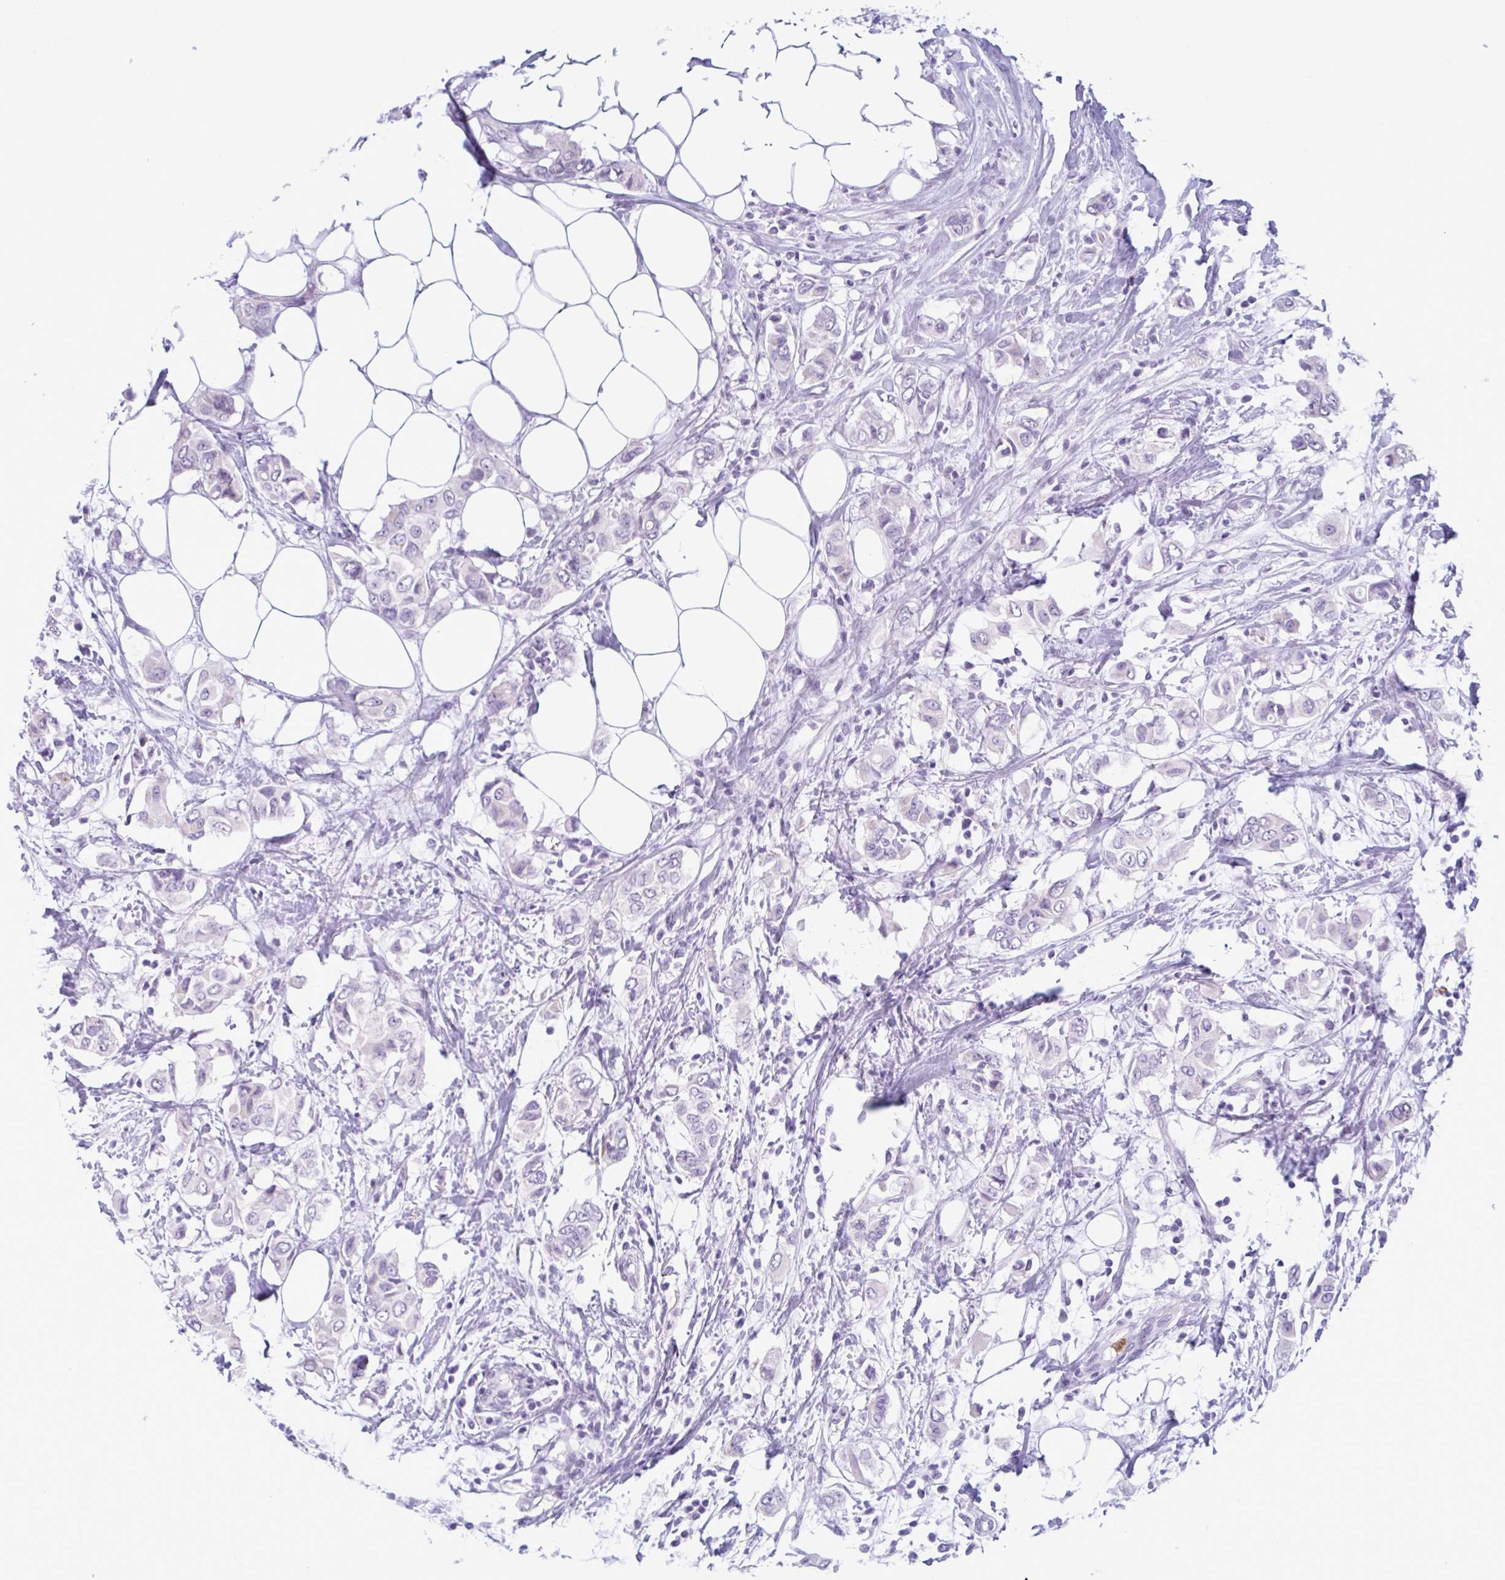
{"staining": {"intensity": "negative", "quantity": "none", "location": "none"}, "tissue": "breast cancer", "cell_type": "Tumor cells", "image_type": "cancer", "snomed": [{"axis": "morphology", "description": "Lobular carcinoma"}, {"axis": "topography", "description": "Breast"}], "caption": "This is an immunohistochemistry (IHC) histopathology image of breast lobular carcinoma. There is no staining in tumor cells.", "gene": "CEP120", "patient": {"sex": "female", "age": 51}}